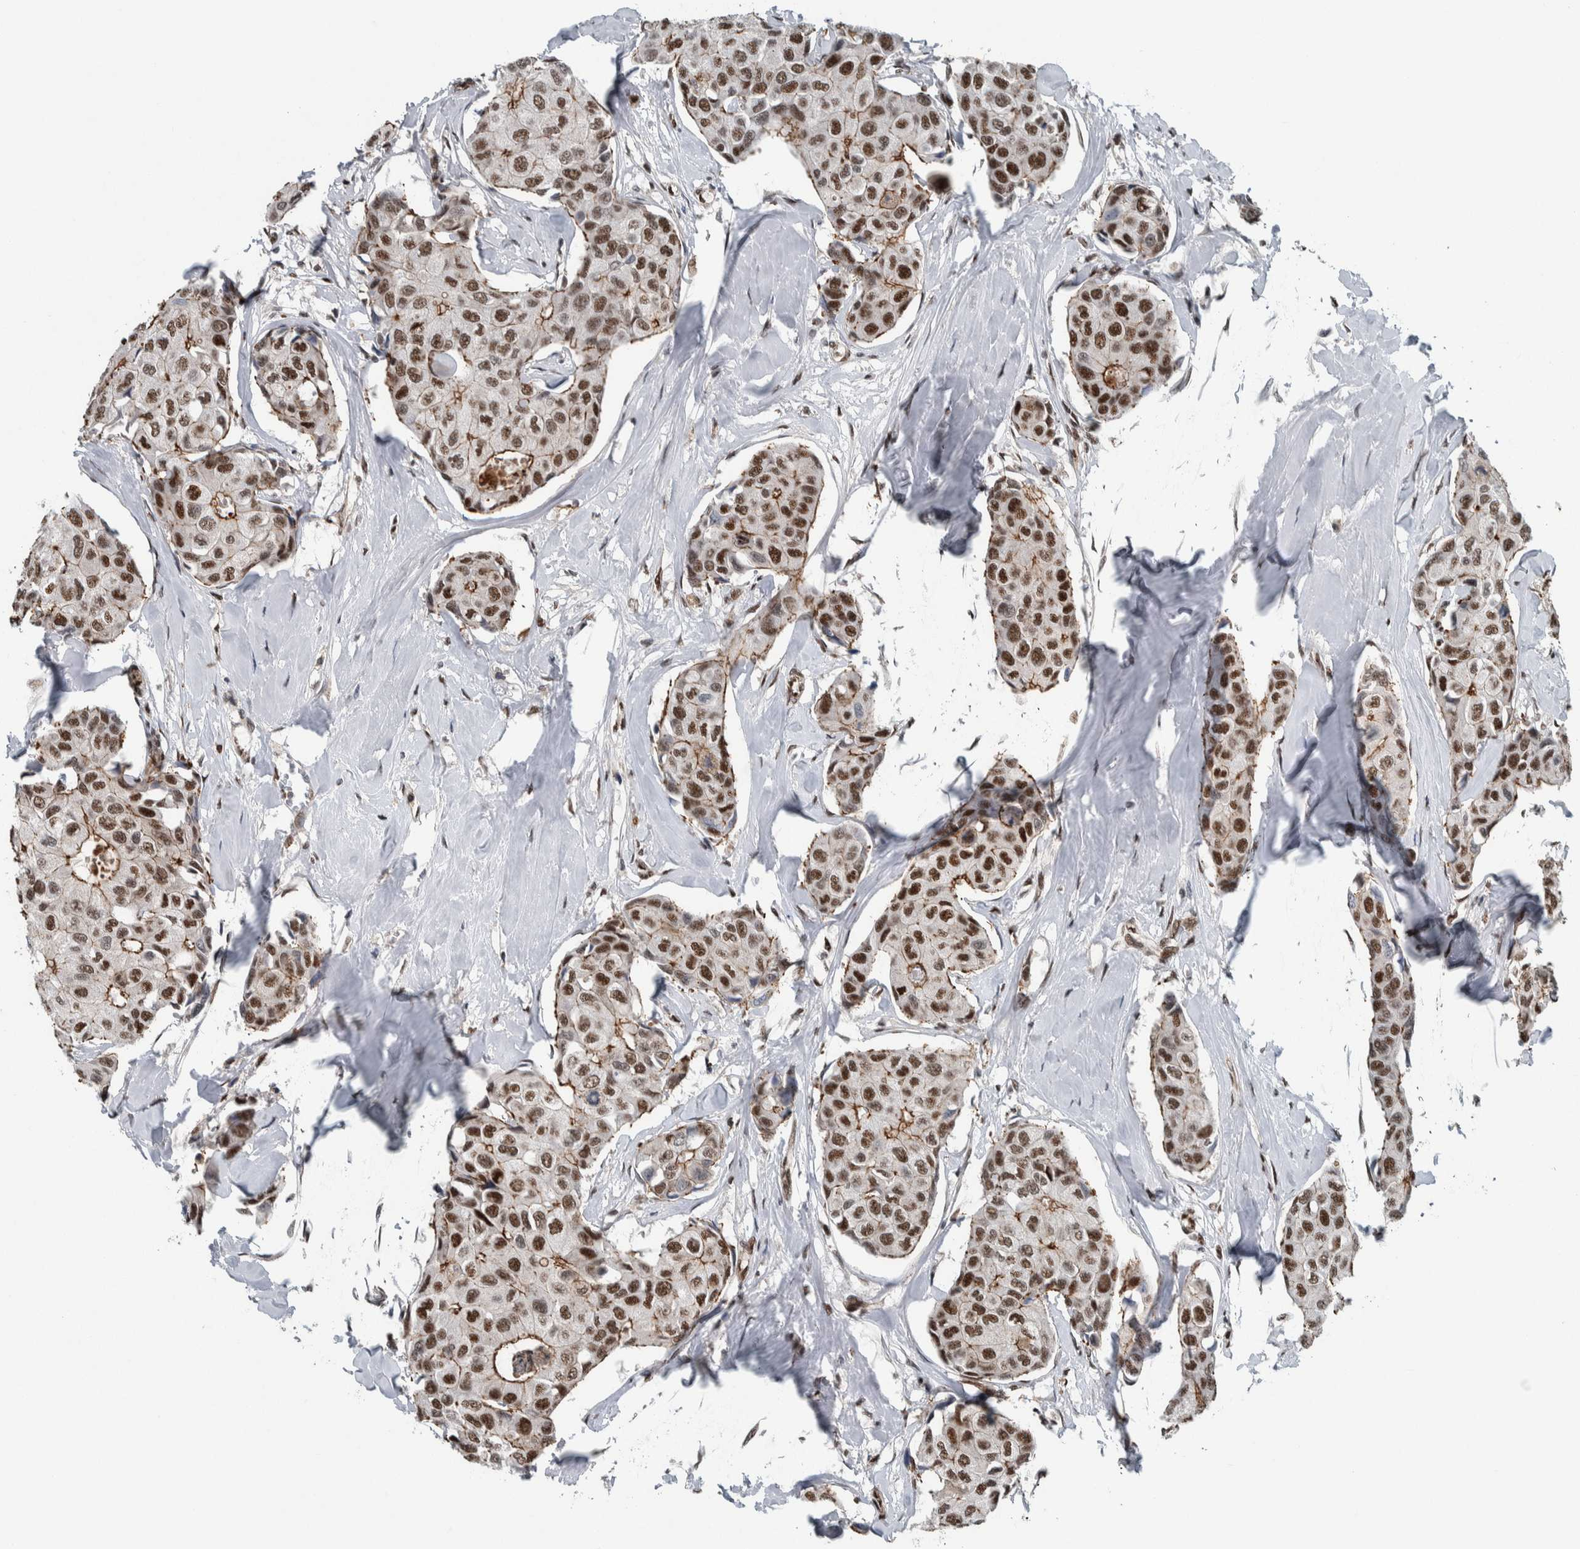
{"staining": {"intensity": "strong", "quantity": ">75%", "location": "nuclear"}, "tissue": "breast cancer", "cell_type": "Tumor cells", "image_type": "cancer", "snomed": [{"axis": "morphology", "description": "Duct carcinoma"}, {"axis": "topography", "description": "Breast"}], "caption": "Protein analysis of breast infiltrating ductal carcinoma tissue reveals strong nuclear positivity in about >75% of tumor cells.", "gene": "FAM135B", "patient": {"sex": "female", "age": 80}}